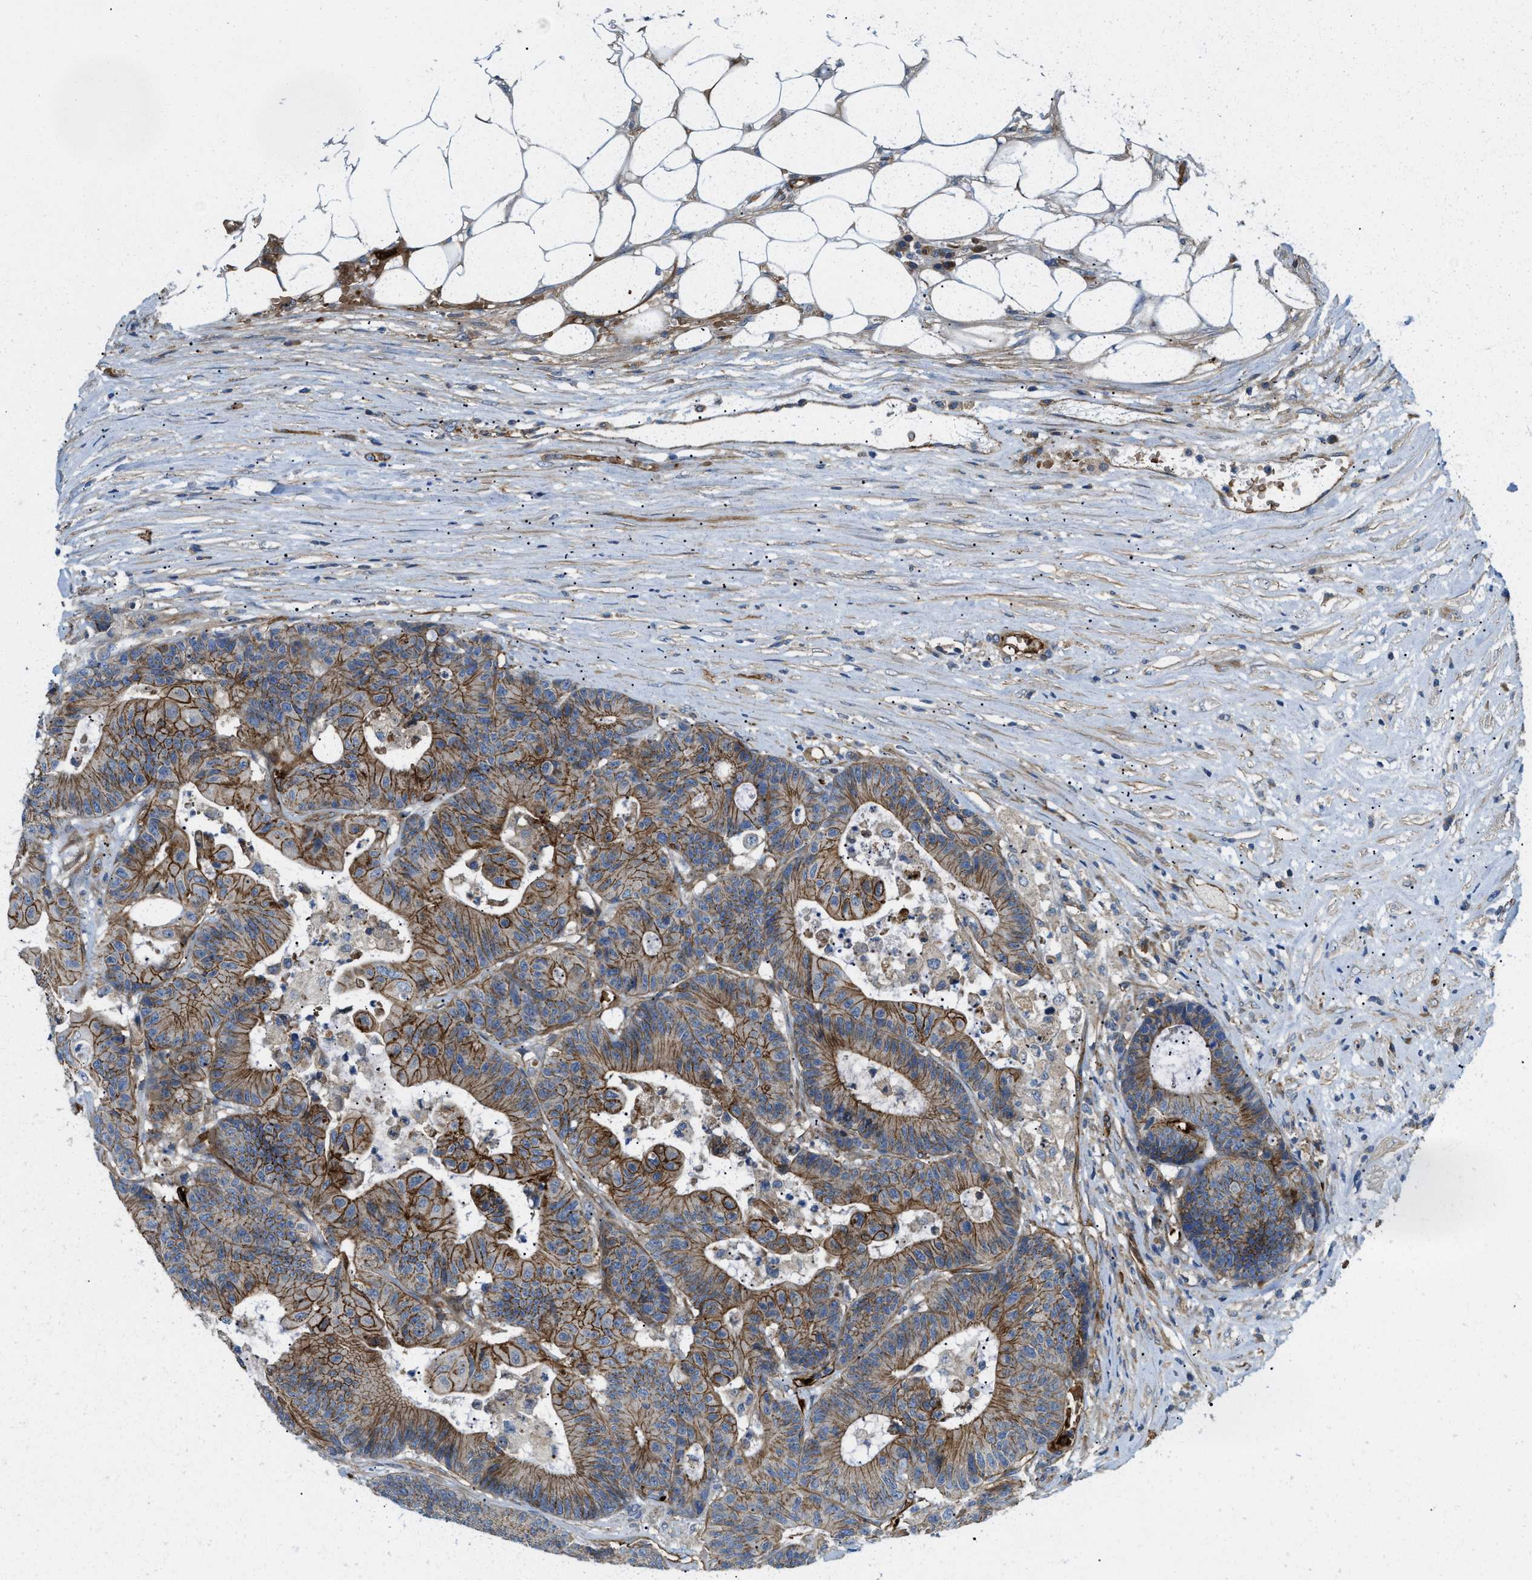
{"staining": {"intensity": "strong", "quantity": ">75%", "location": "cytoplasmic/membranous"}, "tissue": "colorectal cancer", "cell_type": "Tumor cells", "image_type": "cancer", "snomed": [{"axis": "morphology", "description": "Adenocarcinoma, NOS"}, {"axis": "topography", "description": "Colon"}], "caption": "Immunohistochemistry (IHC) image of neoplastic tissue: colorectal cancer stained using immunohistochemistry (IHC) reveals high levels of strong protein expression localized specifically in the cytoplasmic/membranous of tumor cells, appearing as a cytoplasmic/membranous brown color.", "gene": "ERC1", "patient": {"sex": "female", "age": 84}}